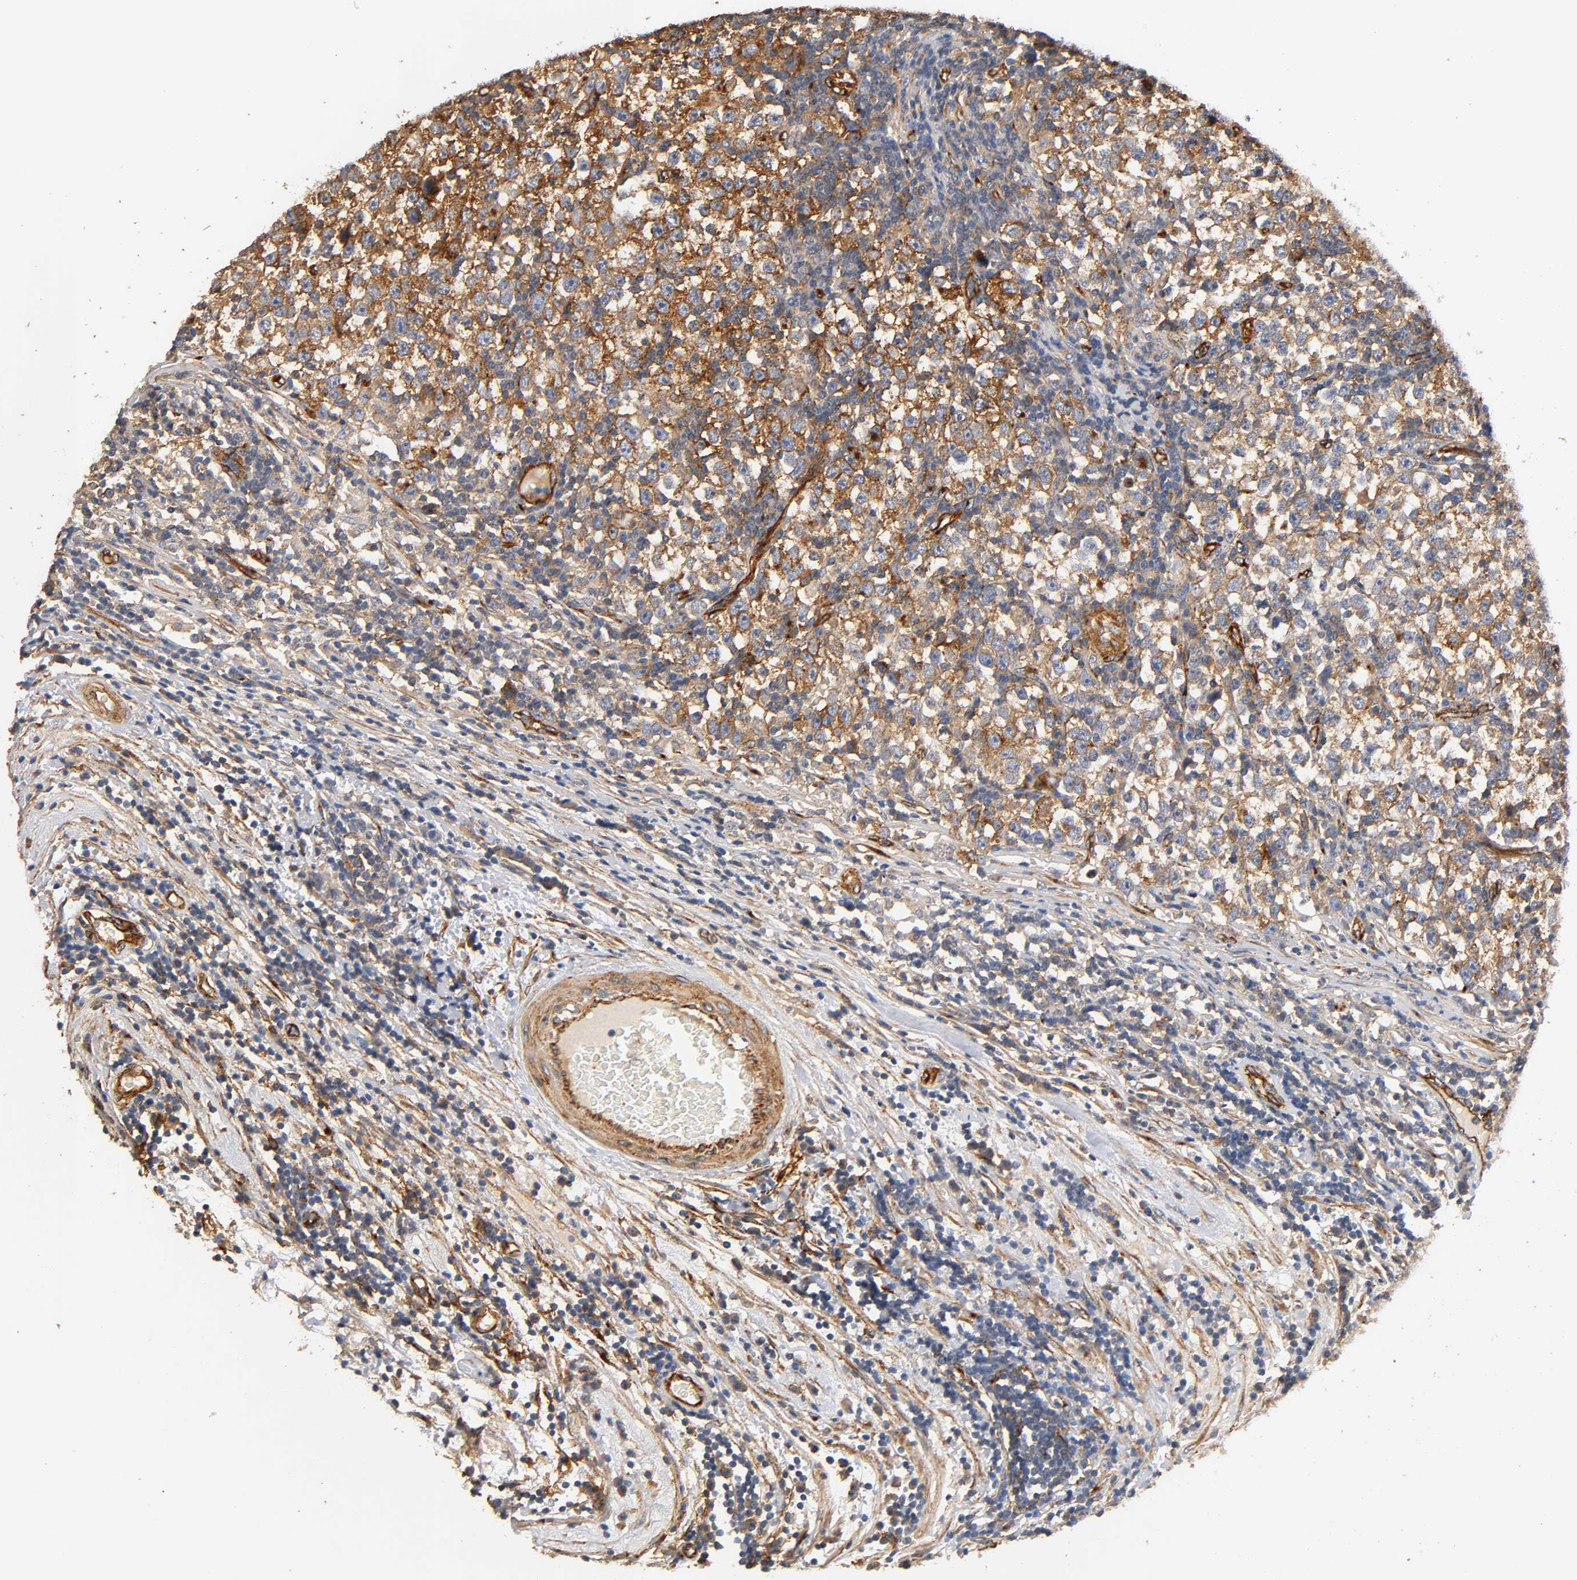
{"staining": {"intensity": "moderate", "quantity": ">75%", "location": "cytoplasmic/membranous"}, "tissue": "testis cancer", "cell_type": "Tumor cells", "image_type": "cancer", "snomed": [{"axis": "morphology", "description": "Seminoma, NOS"}, {"axis": "topography", "description": "Testis"}], "caption": "This is an image of immunohistochemistry (IHC) staining of testis cancer, which shows moderate expression in the cytoplasmic/membranous of tumor cells.", "gene": "IFITM3", "patient": {"sex": "male", "age": 43}}